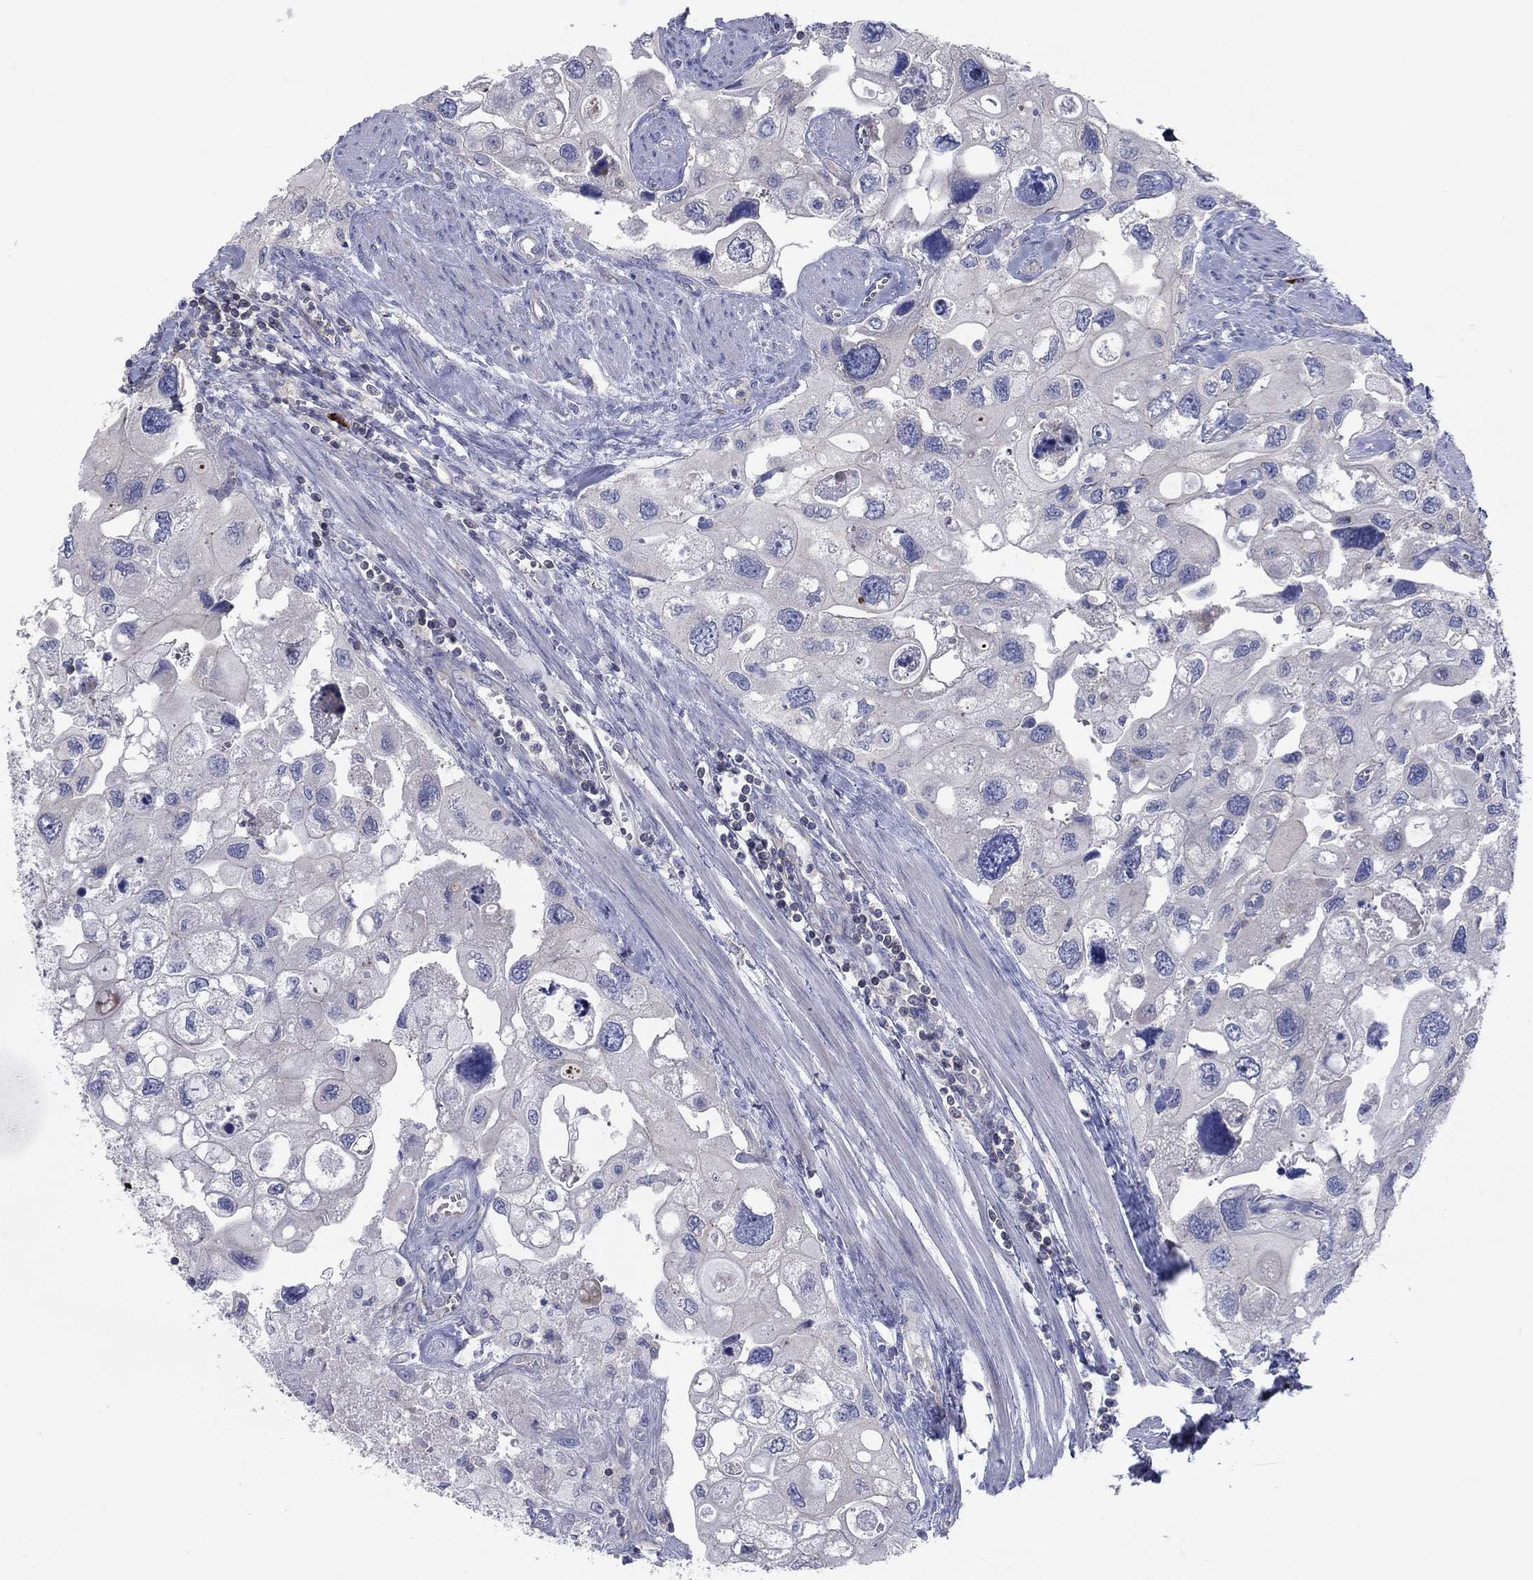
{"staining": {"intensity": "negative", "quantity": "none", "location": "none"}, "tissue": "urothelial cancer", "cell_type": "Tumor cells", "image_type": "cancer", "snomed": [{"axis": "morphology", "description": "Urothelial carcinoma, High grade"}, {"axis": "topography", "description": "Urinary bladder"}], "caption": "Tumor cells are negative for protein expression in human urothelial carcinoma (high-grade).", "gene": "PVR", "patient": {"sex": "male", "age": 59}}